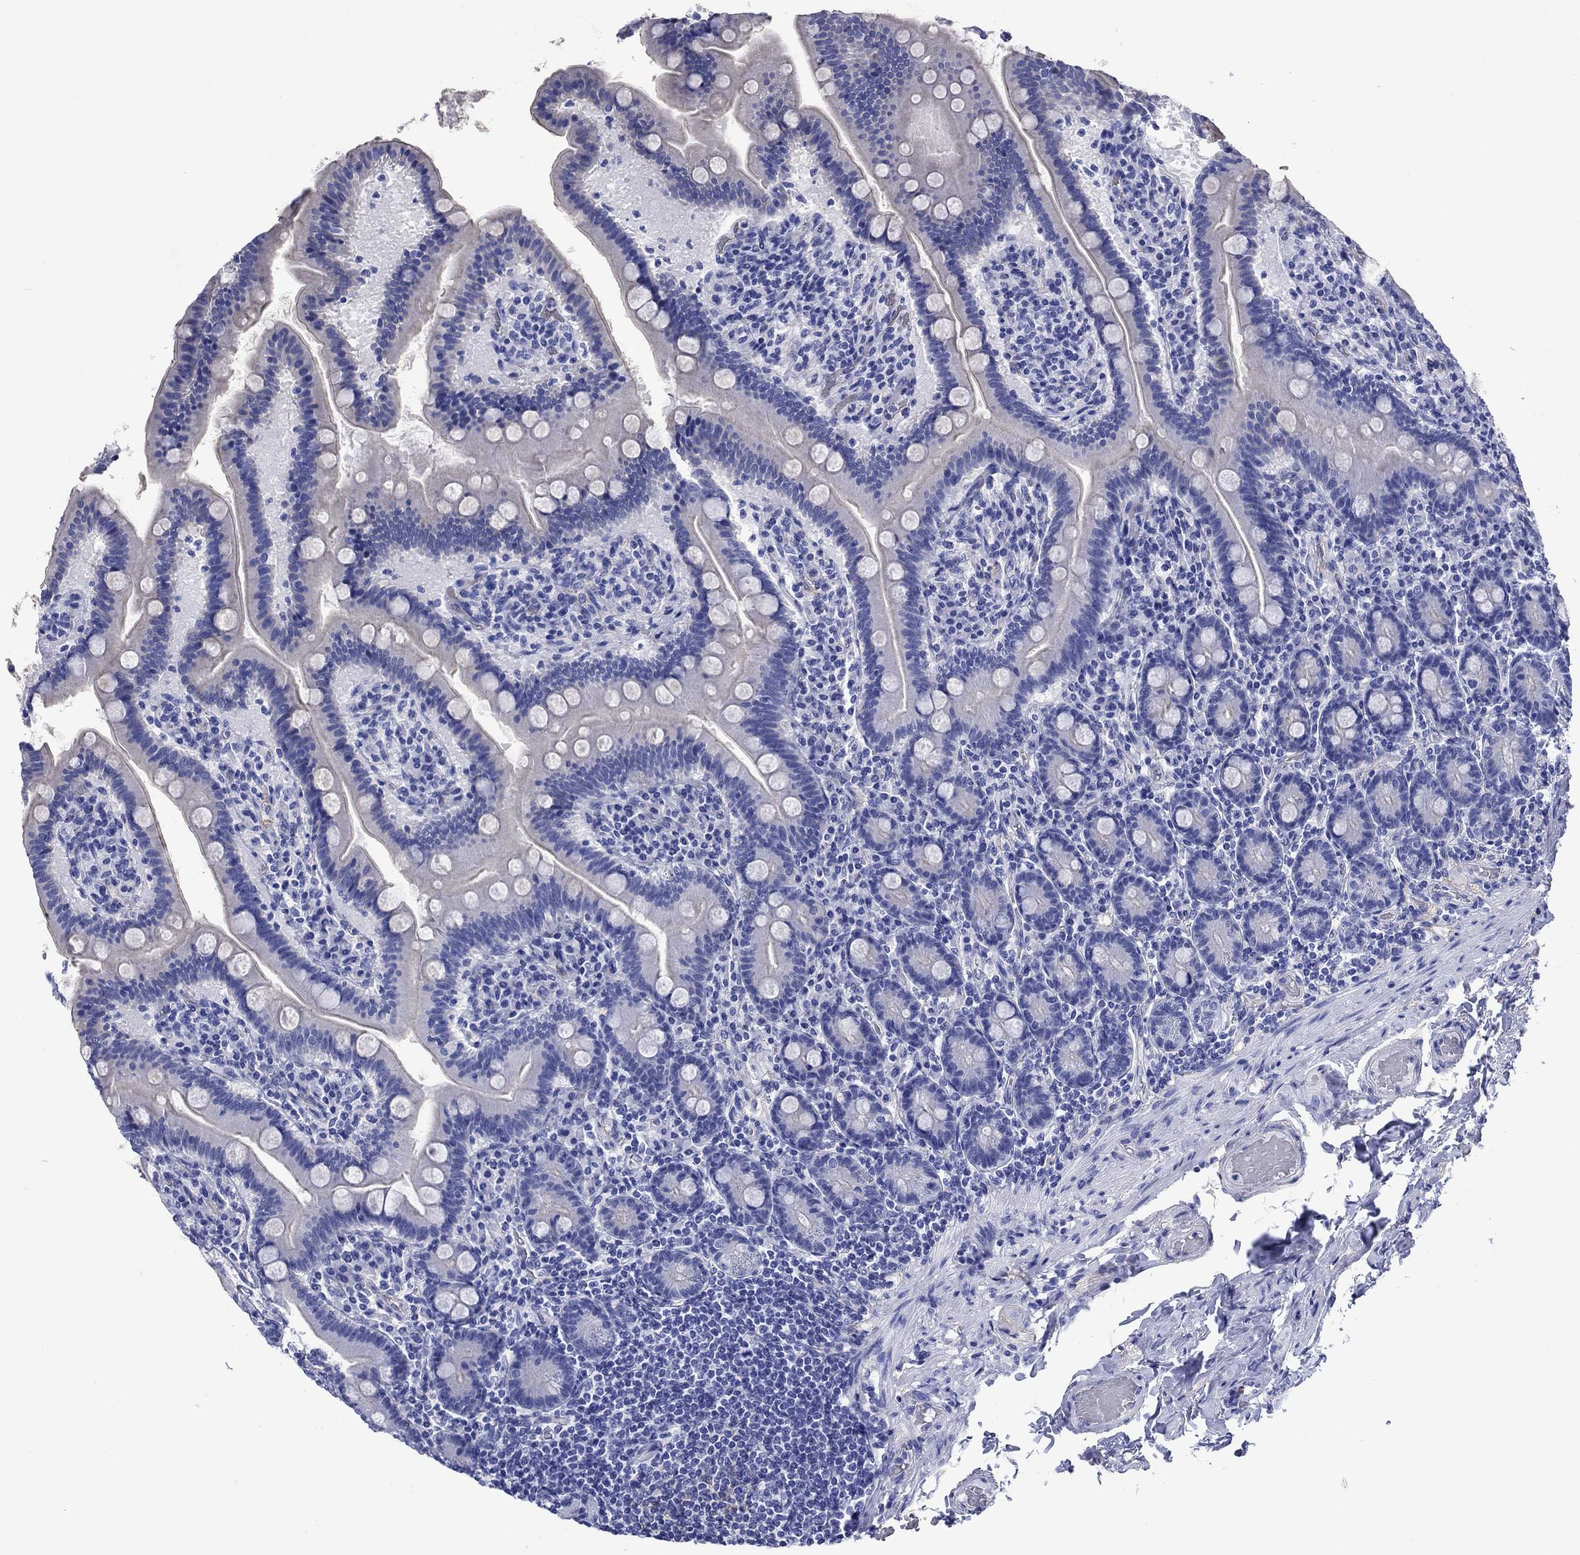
{"staining": {"intensity": "negative", "quantity": "none", "location": "none"}, "tissue": "small intestine", "cell_type": "Glandular cells", "image_type": "normal", "snomed": [{"axis": "morphology", "description": "Normal tissue, NOS"}, {"axis": "topography", "description": "Small intestine"}], "caption": "Glandular cells are negative for protein expression in normal human small intestine. Nuclei are stained in blue.", "gene": "SLC1A2", "patient": {"sex": "male", "age": 66}}